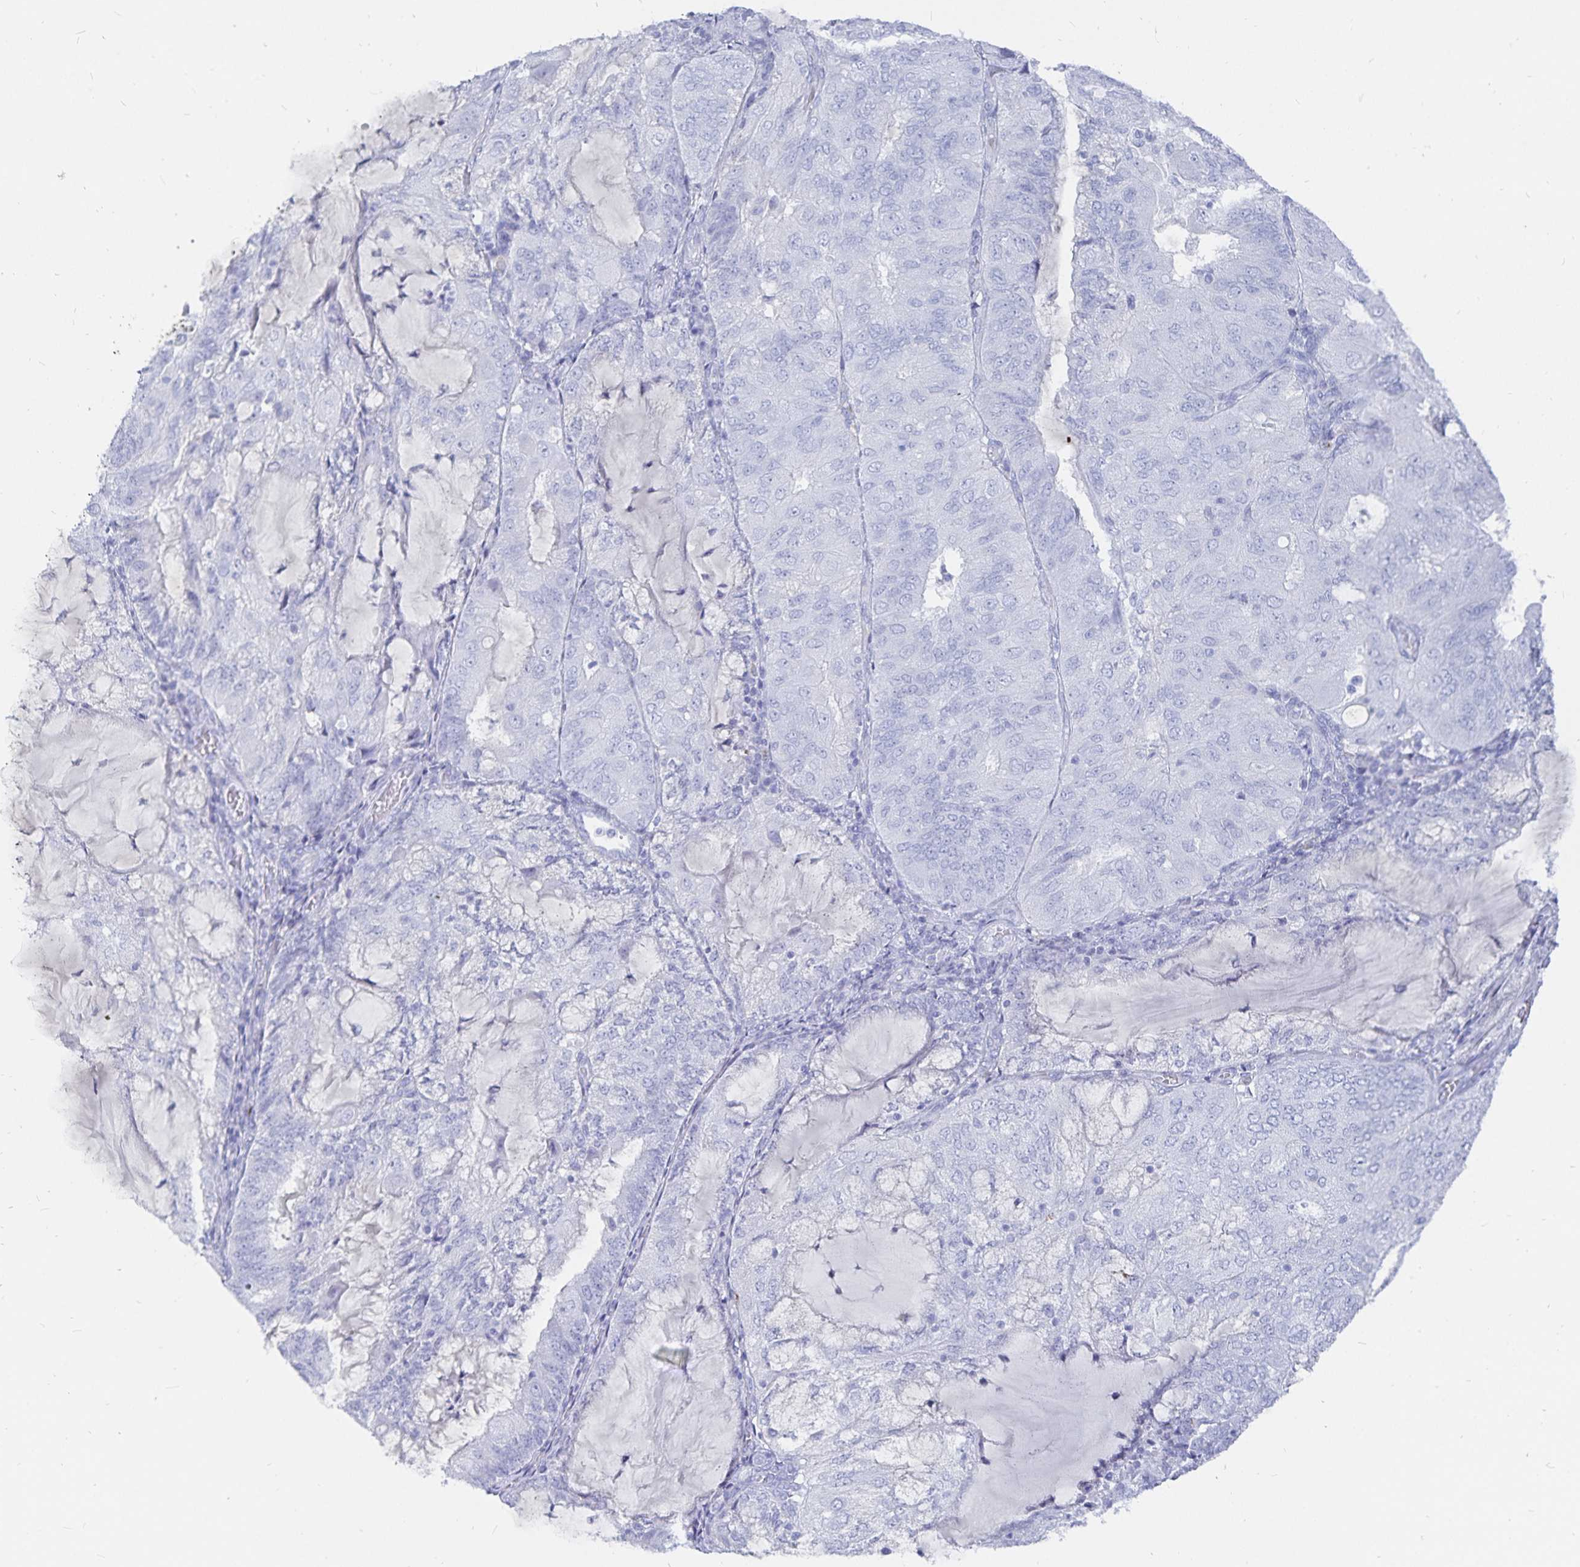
{"staining": {"intensity": "negative", "quantity": "none", "location": "none"}, "tissue": "endometrial cancer", "cell_type": "Tumor cells", "image_type": "cancer", "snomed": [{"axis": "morphology", "description": "Adenocarcinoma, NOS"}, {"axis": "topography", "description": "Endometrium"}], "caption": "Immunohistochemistry of endometrial adenocarcinoma displays no expression in tumor cells. (DAB immunohistochemistry visualized using brightfield microscopy, high magnification).", "gene": "INSL5", "patient": {"sex": "female", "age": 81}}